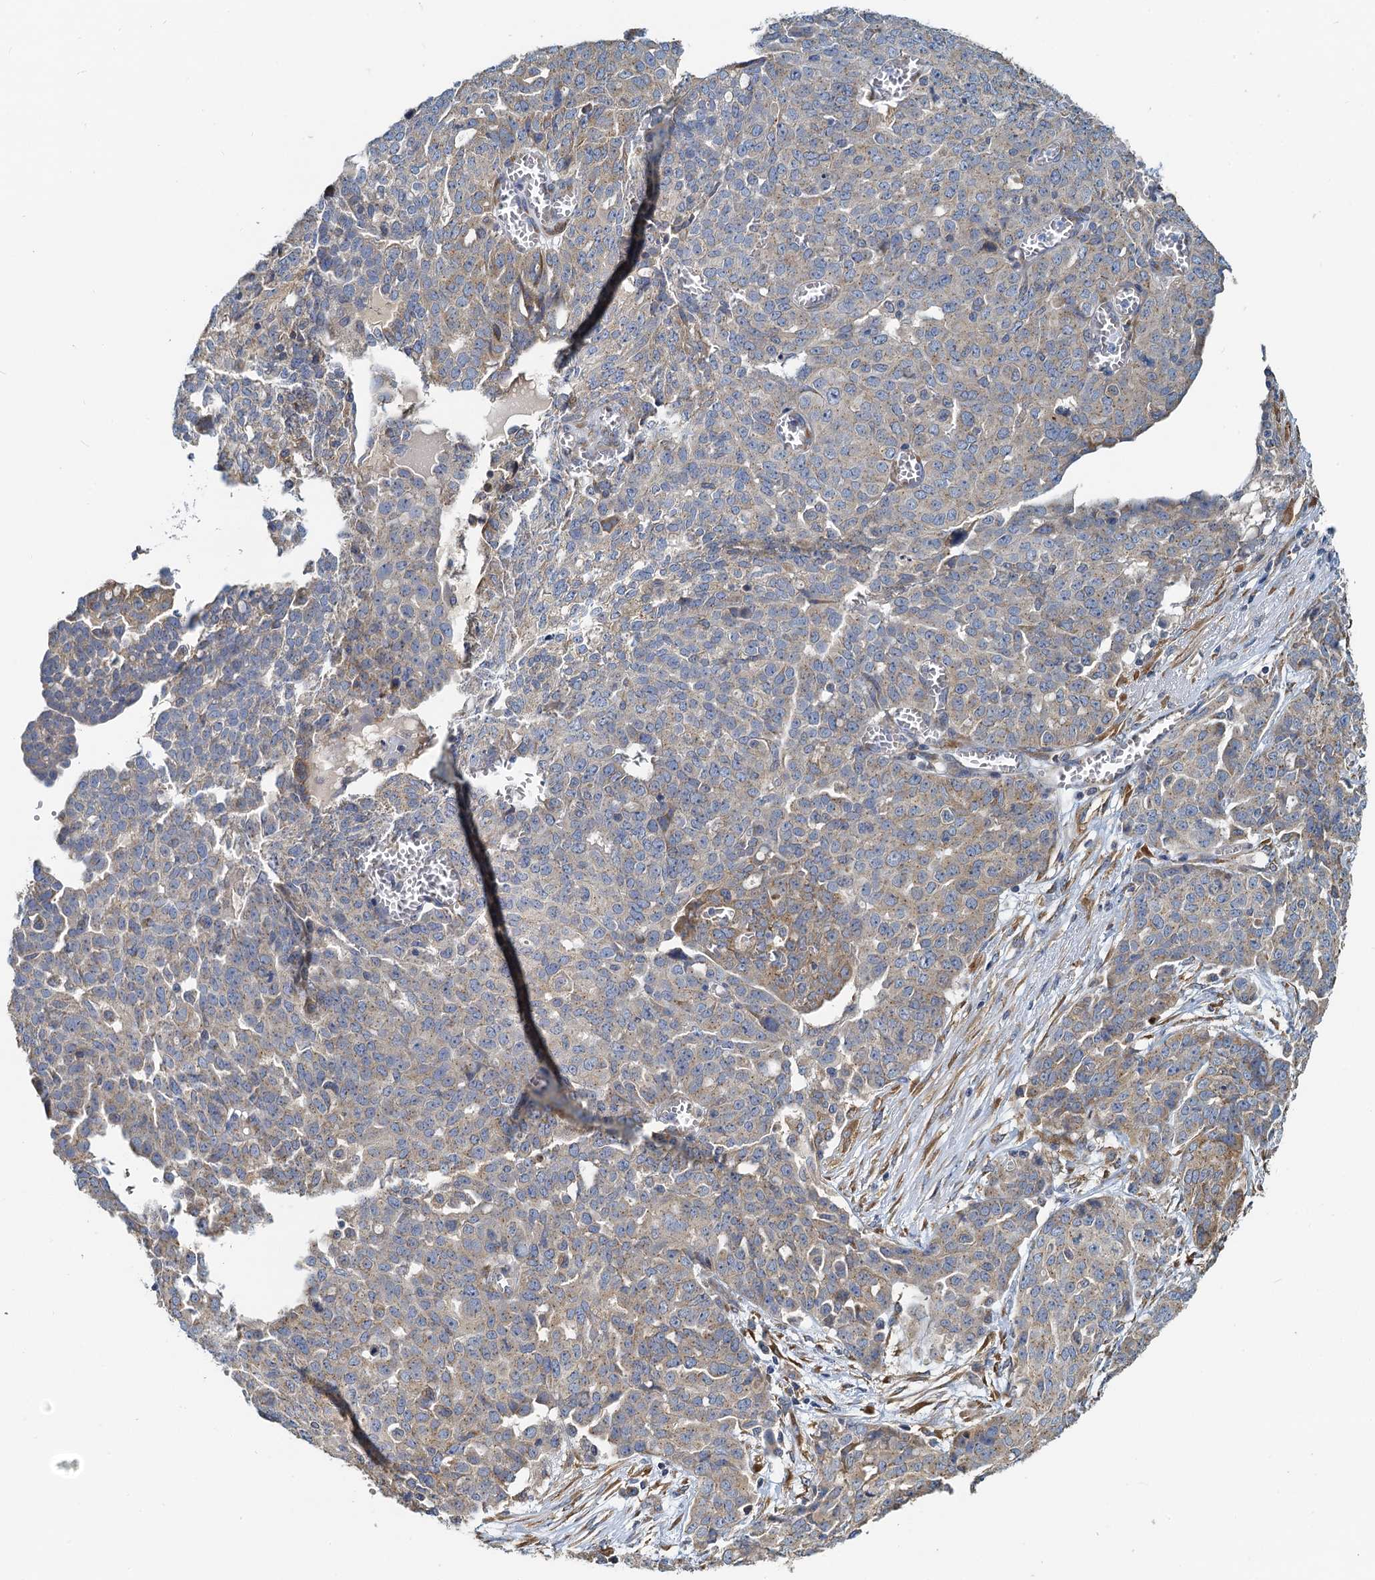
{"staining": {"intensity": "weak", "quantity": "25%-75%", "location": "cytoplasmic/membranous"}, "tissue": "ovarian cancer", "cell_type": "Tumor cells", "image_type": "cancer", "snomed": [{"axis": "morphology", "description": "Cystadenocarcinoma, serous, NOS"}, {"axis": "topography", "description": "Soft tissue"}, {"axis": "topography", "description": "Ovary"}], "caption": "Approximately 25%-75% of tumor cells in serous cystadenocarcinoma (ovarian) demonstrate weak cytoplasmic/membranous protein expression as visualized by brown immunohistochemical staining.", "gene": "NKAPD1", "patient": {"sex": "female", "age": 57}}